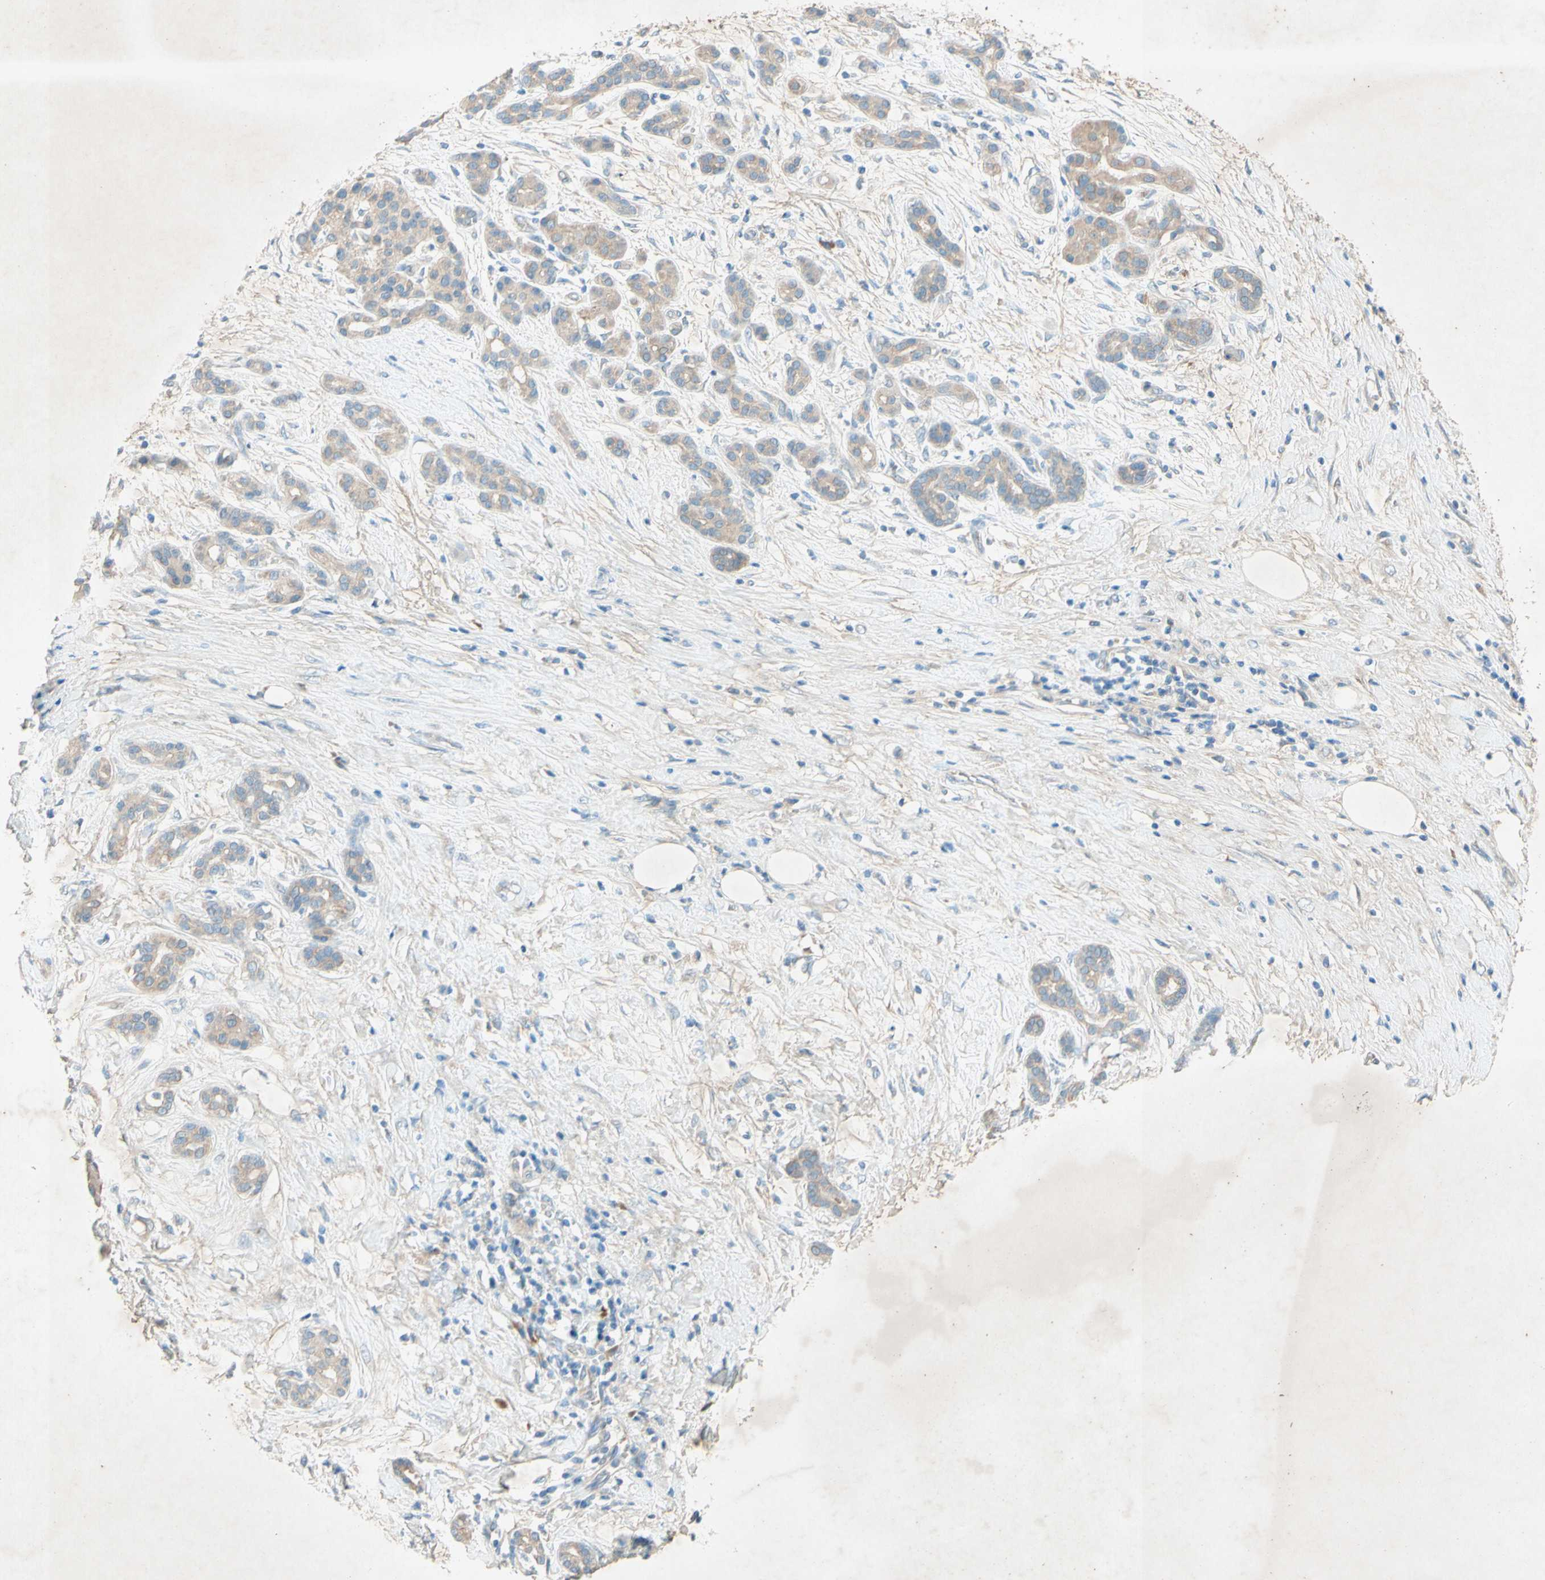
{"staining": {"intensity": "weak", "quantity": ">75%", "location": "cytoplasmic/membranous"}, "tissue": "pancreatic cancer", "cell_type": "Tumor cells", "image_type": "cancer", "snomed": [{"axis": "morphology", "description": "Adenocarcinoma, NOS"}, {"axis": "topography", "description": "Pancreas"}], "caption": "Immunohistochemistry (DAB) staining of pancreatic cancer (adenocarcinoma) displays weak cytoplasmic/membranous protein positivity in about >75% of tumor cells. The staining was performed using DAB to visualize the protein expression in brown, while the nuclei were stained in blue with hematoxylin (Magnification: 20x).", "gene": "IL2", "patient": {"sex": "male", "age": 41}}